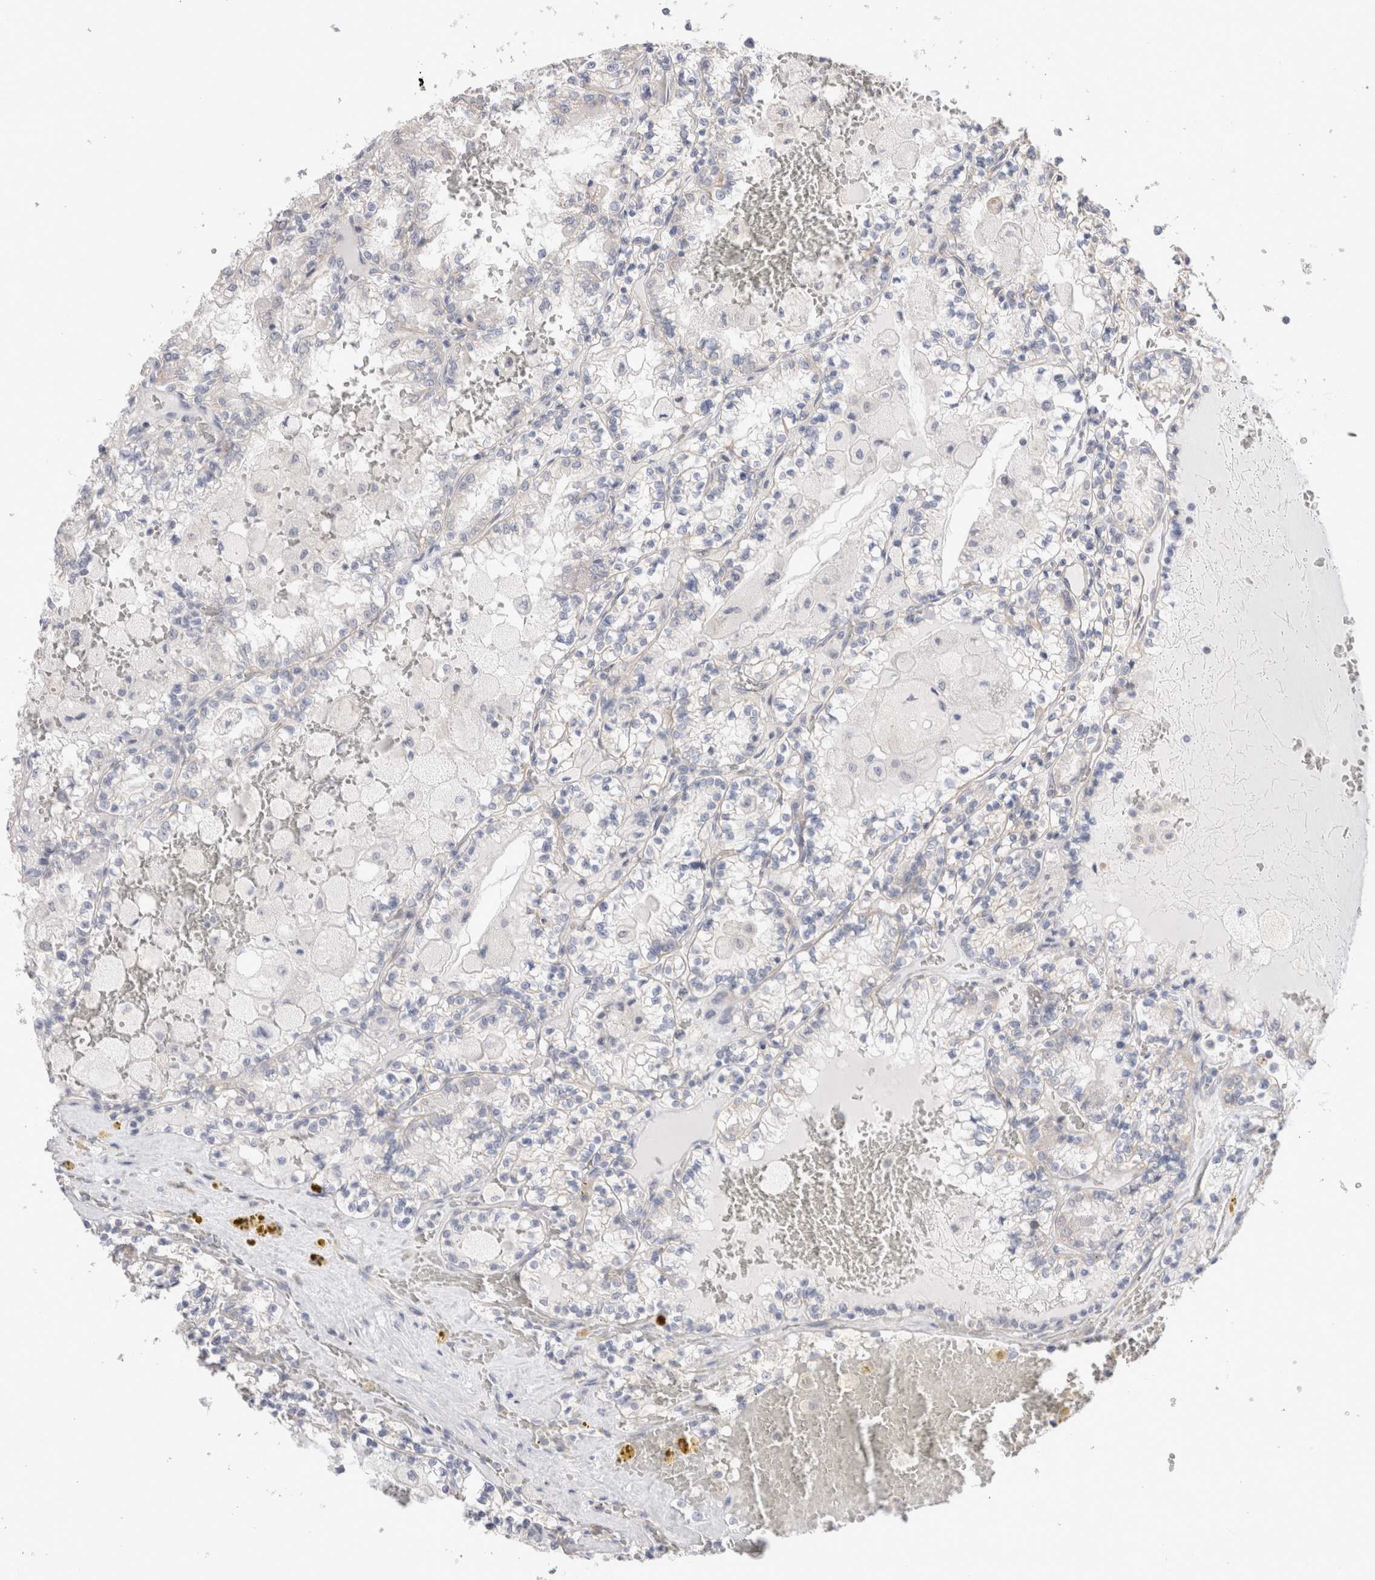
{"staining": {"intensity": "negative", "quantity": "none", "location": "none"}, "tissue": "renal cancer", "cell_type": "Tumor cells", "image_type": "cancer", "snomed": [{"axis": "morphology", "description": "Adenocarcinoma, NOS"}, {"axis": "topography", "description": "Kidney"}], "caption": "High magnification brightfield microscopy of renal cancer (adenocarcinoma) stained with DAB (brown) and counterstained with hematoxylin (blue): tumor cells show no significant expression. (DAB (3,3'-diaminobenzidine) immunohistochemistry, high magnification).", "gene": "DMD", "patient": {"sex": "female", "age": 56}}